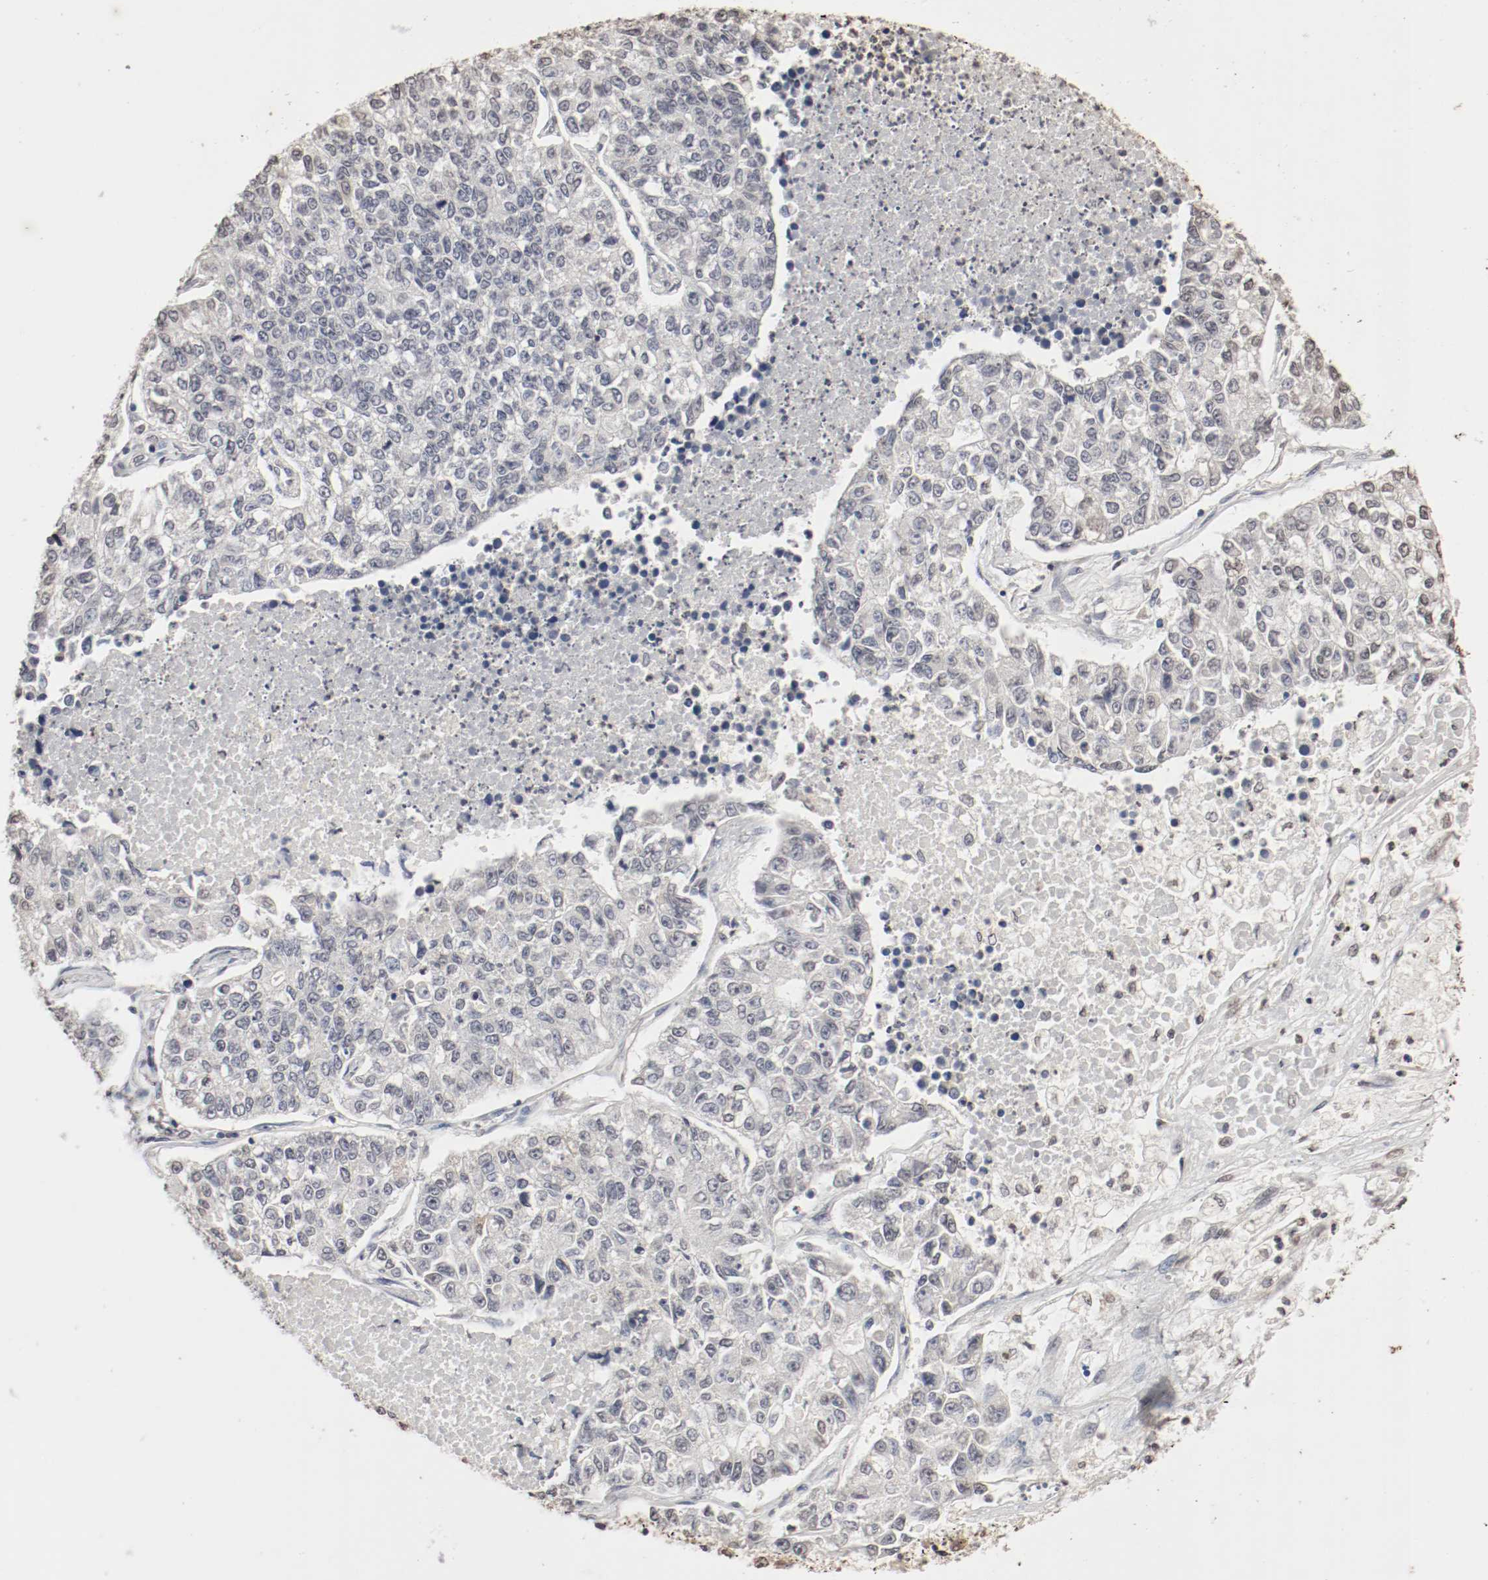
{"staining": {"intensity": "negative", "quantity": "none", "location": "none"}, "tissue": "lung cancer", "cell_type": "Tumor cells", "image_type": "cancer", "snomed": [{"axis": "morphology", "description": "Adenocarcinoma, NOS"}, {"axis": "topography", "description": "Lung"}], "caption": "Lung cancer stained for a protein using IHC exhibits no expression tumor cells.", "gene": "WASL", "patient": {"sex": "male", "age": 49}}